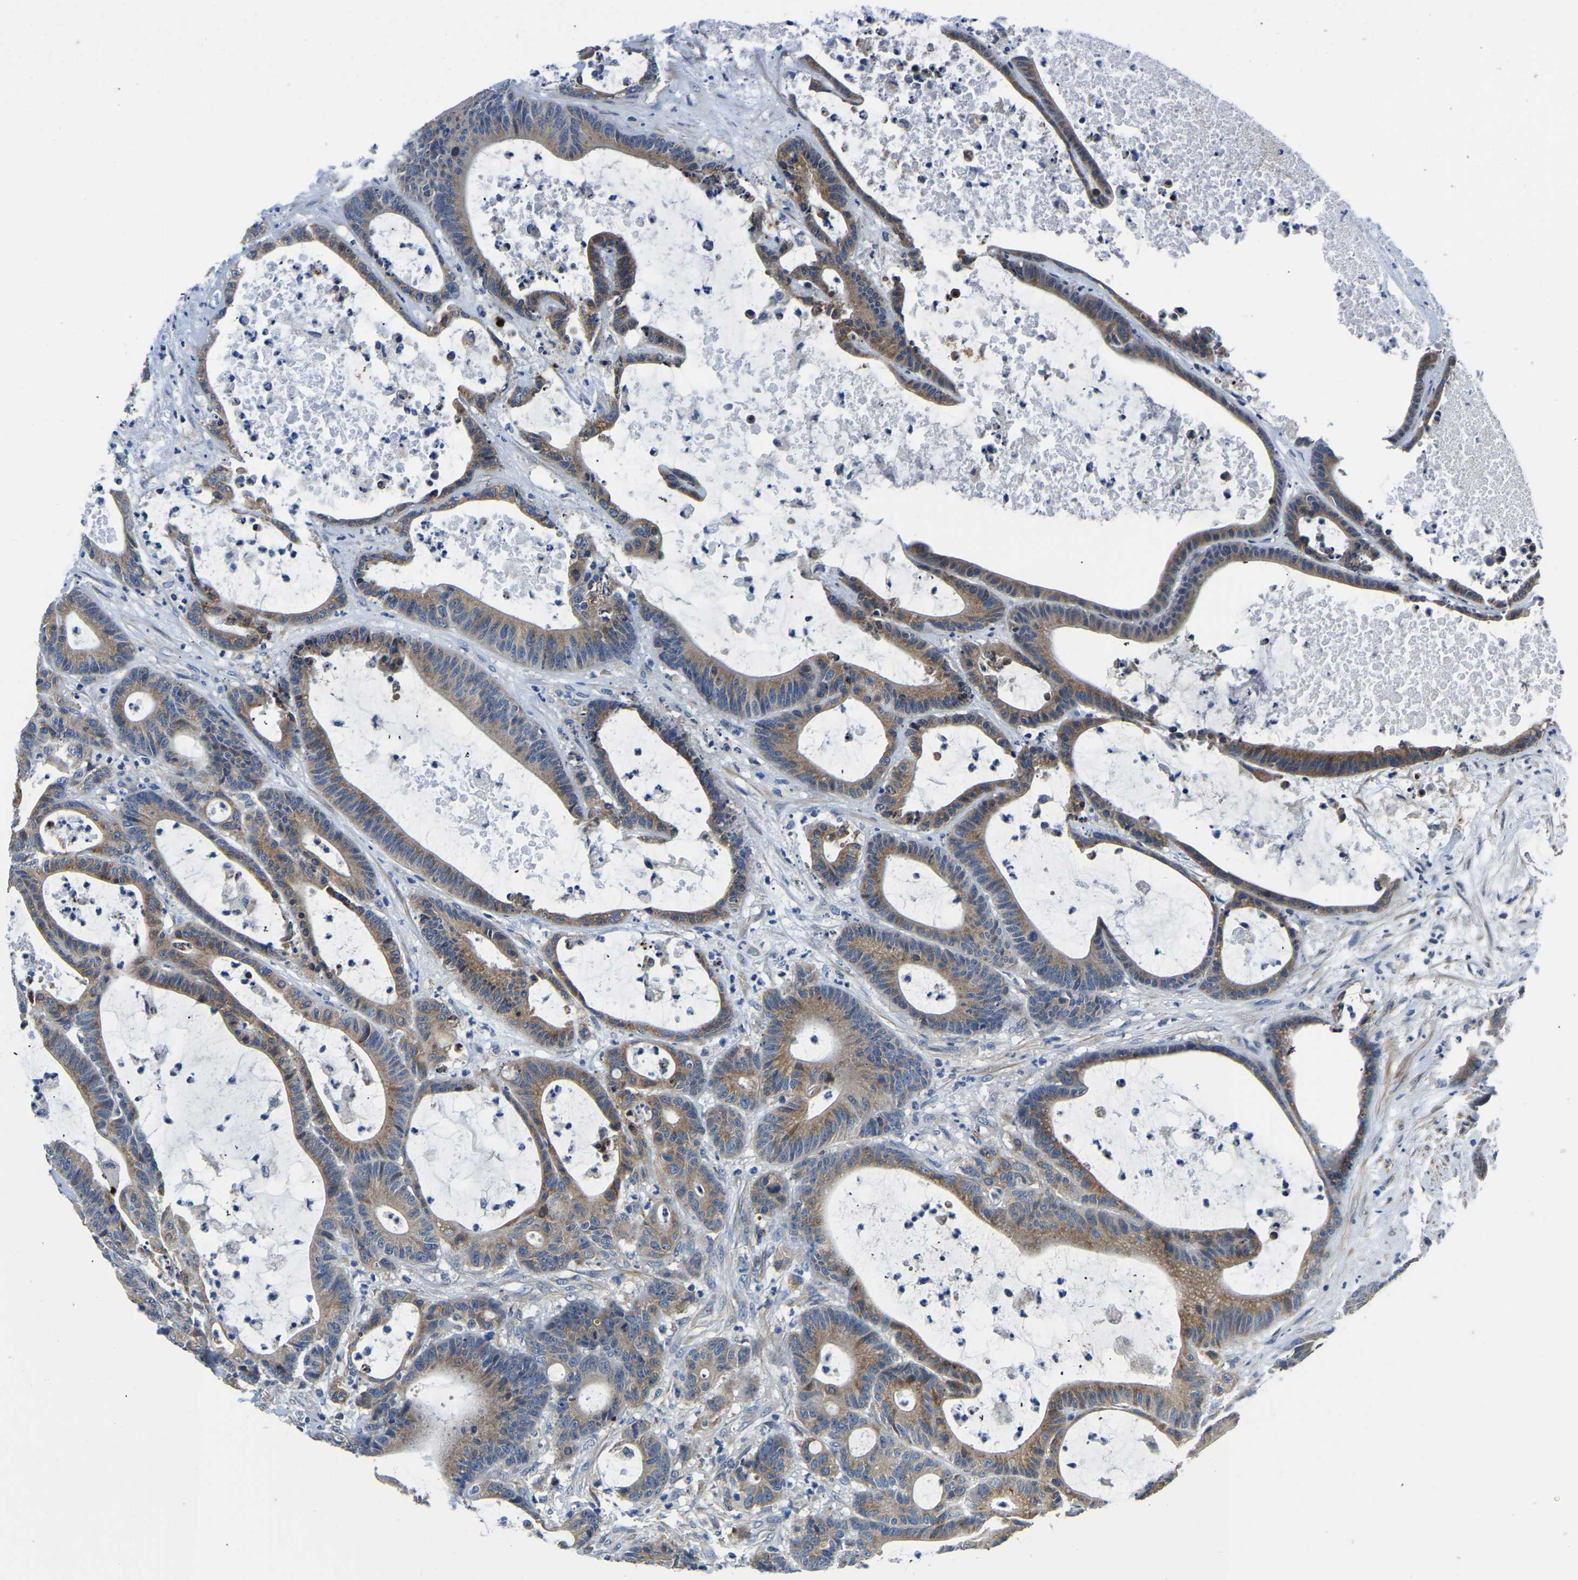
{"staining": {"intensity": "moderate", "quantity": ">75%", "location": "cytoplasmic/membranous"}, "tissue": "colorectal cancer", "cell_type": "Tumor cells", "image_type": "cancer", "snomed": [{"axis": "morphology", "description": "Adenocarcinoma, NOS"}, {"axis": "topography", "description": "Colon"}], "caption": "Immunohistochemistry (IHC) histopathology image of neoplastic tissue: colorectal cancer stained using IHC exhibits medium levels of moderate protein expression localized specifically in the cytoplasmic/membranous of tumor cells, appearing as a cytoplasmic/membranous brown color.", "gene": "LIAS", "patient": {"sex": "female", "age": 84}}